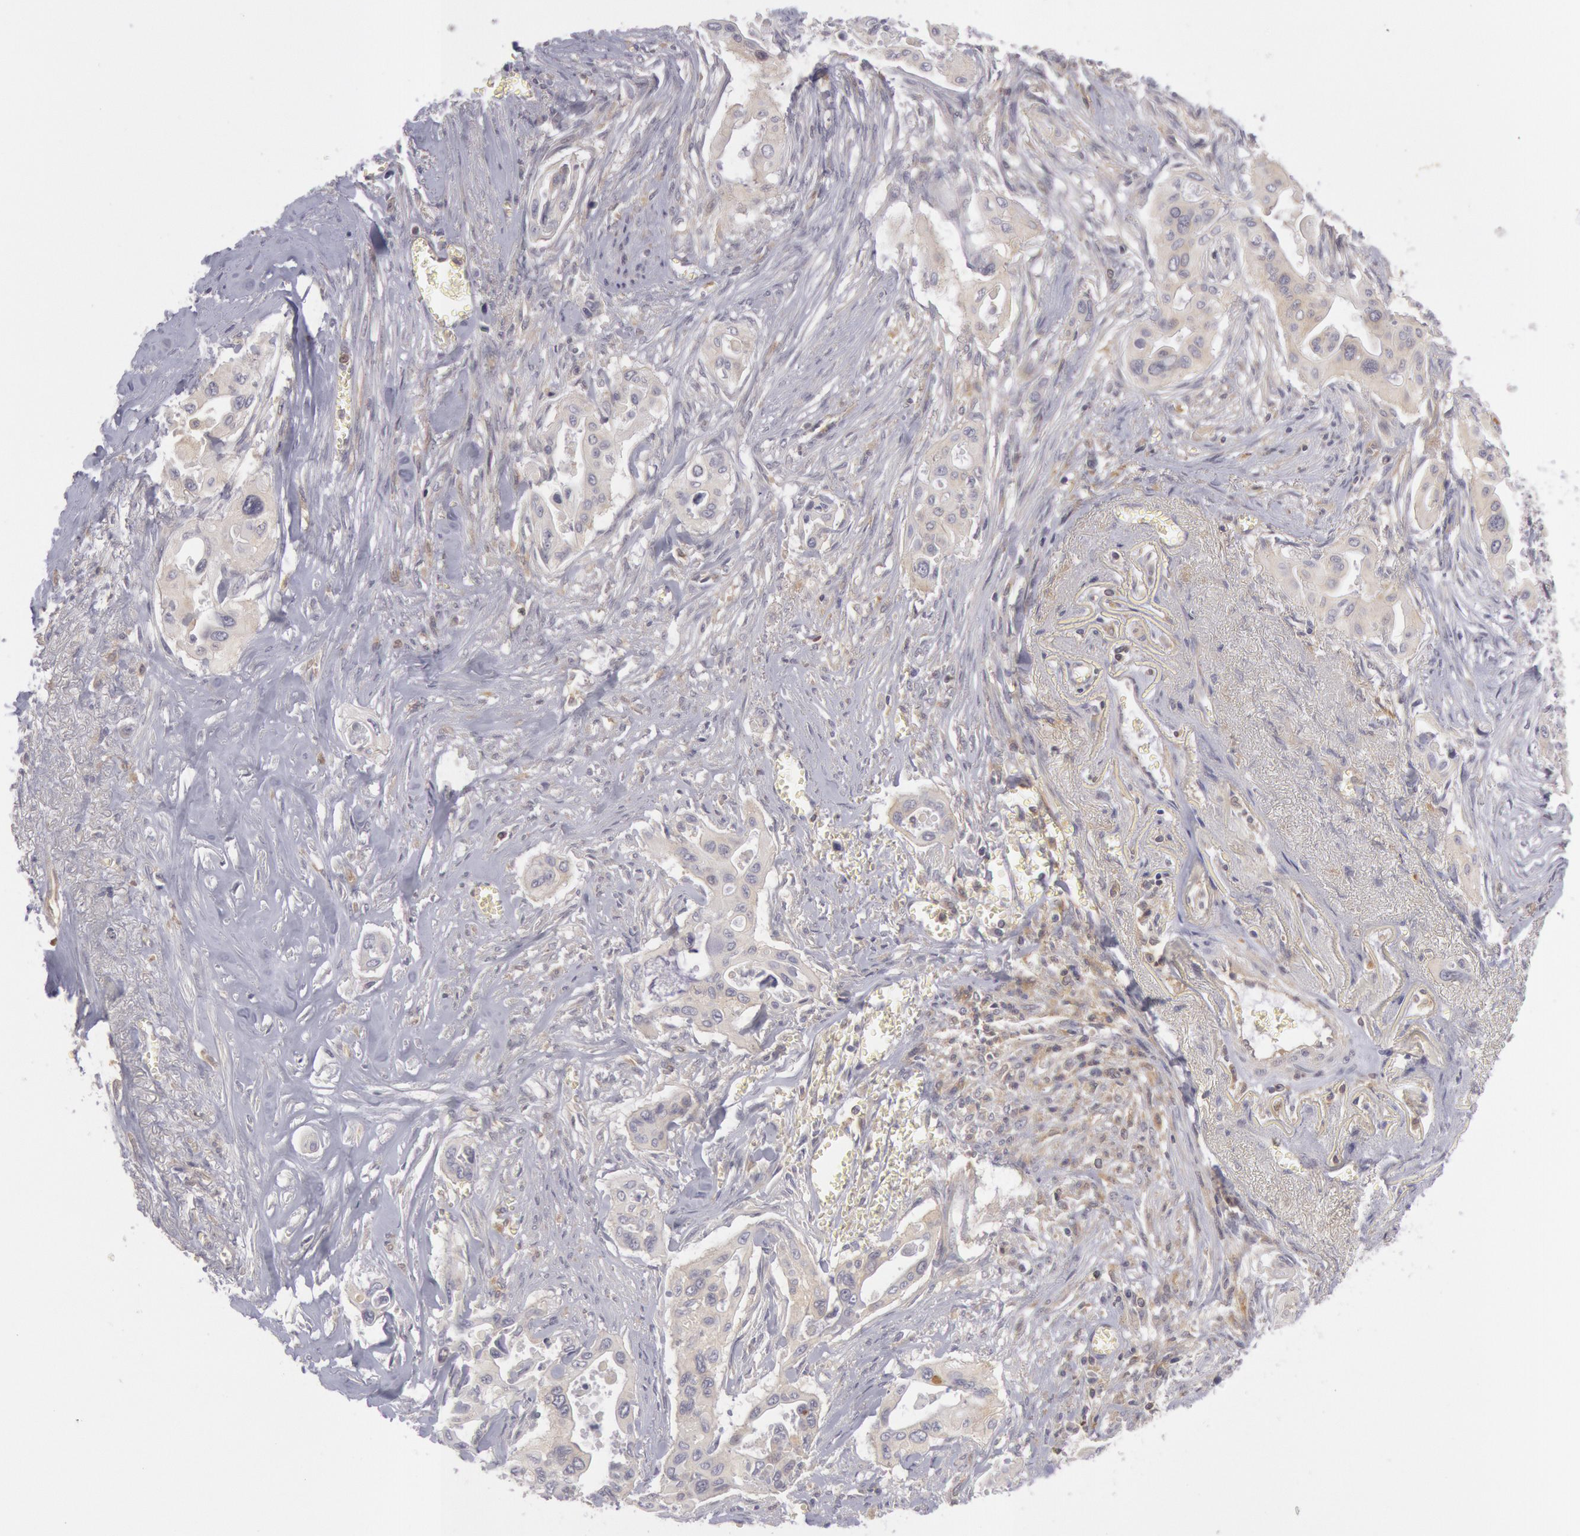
{"staining": {"intensity": "weak", "quantity": ">75%", "location": "cytoplasmic/membranous"}, "tissue": "pancreatic cancer", "cell_type": "Tumor cells", "image_type": "cancer", "snomed": [{"axis": "morphology", "description": "Adenocarcinoma, NOS"}, {"axis": "topography", "description": "Pancreas"}], "caption": "DAB immunohistochemical staining of adenocarcinoma (pancreatic) shows weak cytoplasmic/membranous protein expression in about >75% of tumor cells.", "gene": "IKBKB", "patient": {"sex": "male", "age": 77}}